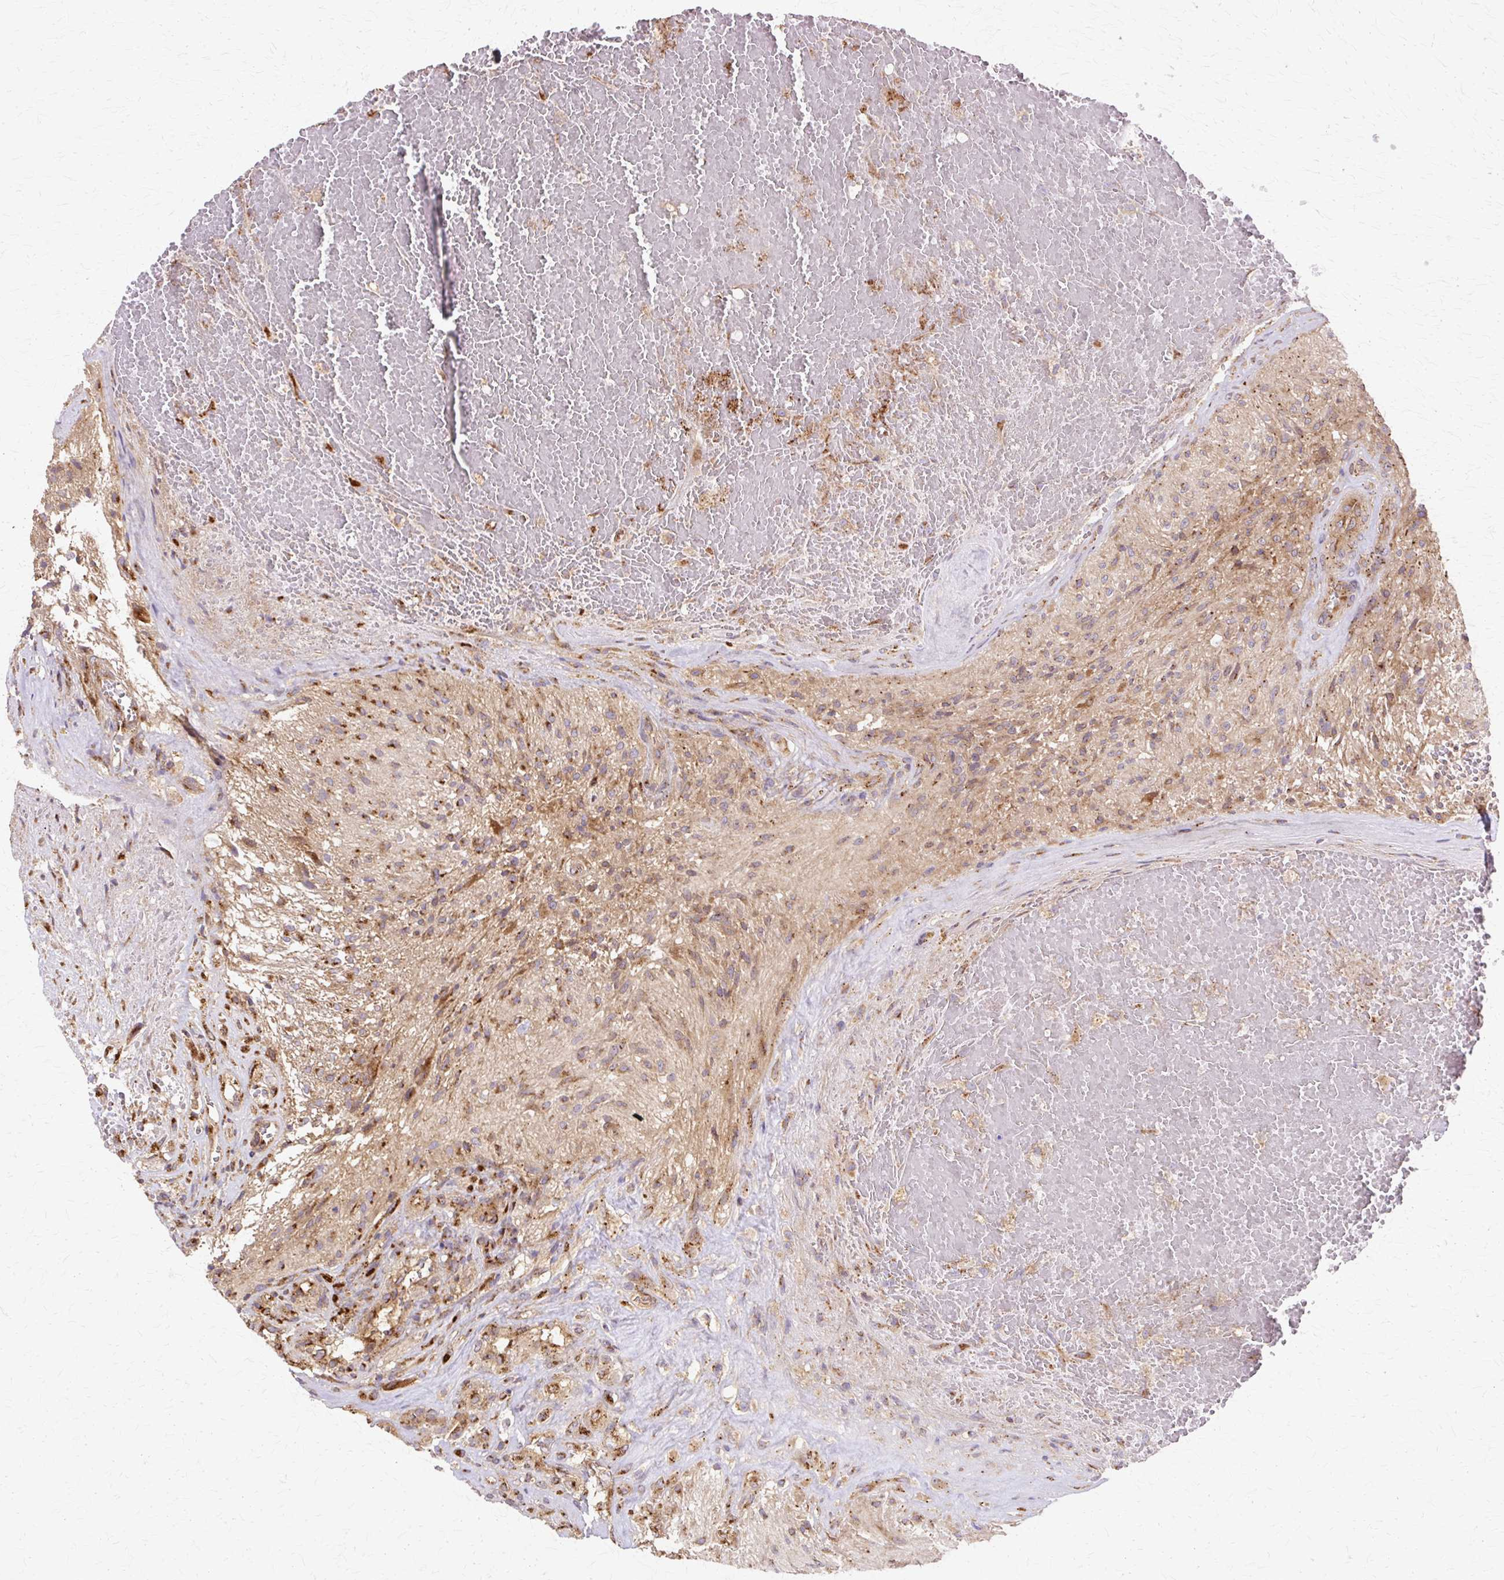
{"staining": {"intensity": "moderate", "quantity": "25%-75%", "location": "cytoplasmic/membranous"}, "tissue": "glioma", "cell_type": "Tumor cells", "image_type": "cancer", "snomed": [{"axis": "morphology", "description": "Glioma, malignant, High grade"}, {"axis": "topography", "description": "Brain"}], "caption": "The photomicrograph displays a brown stain indicating the presence of a protein in the cytoplasmic/membranous of tumor cells in malignant glioma (high-grade). Immunohistochemistry (ihc) stains the protein in brown and the nuclei are stained blue.", "gene": "COPB1", "patient": {"sex": "male", "age": 56}}